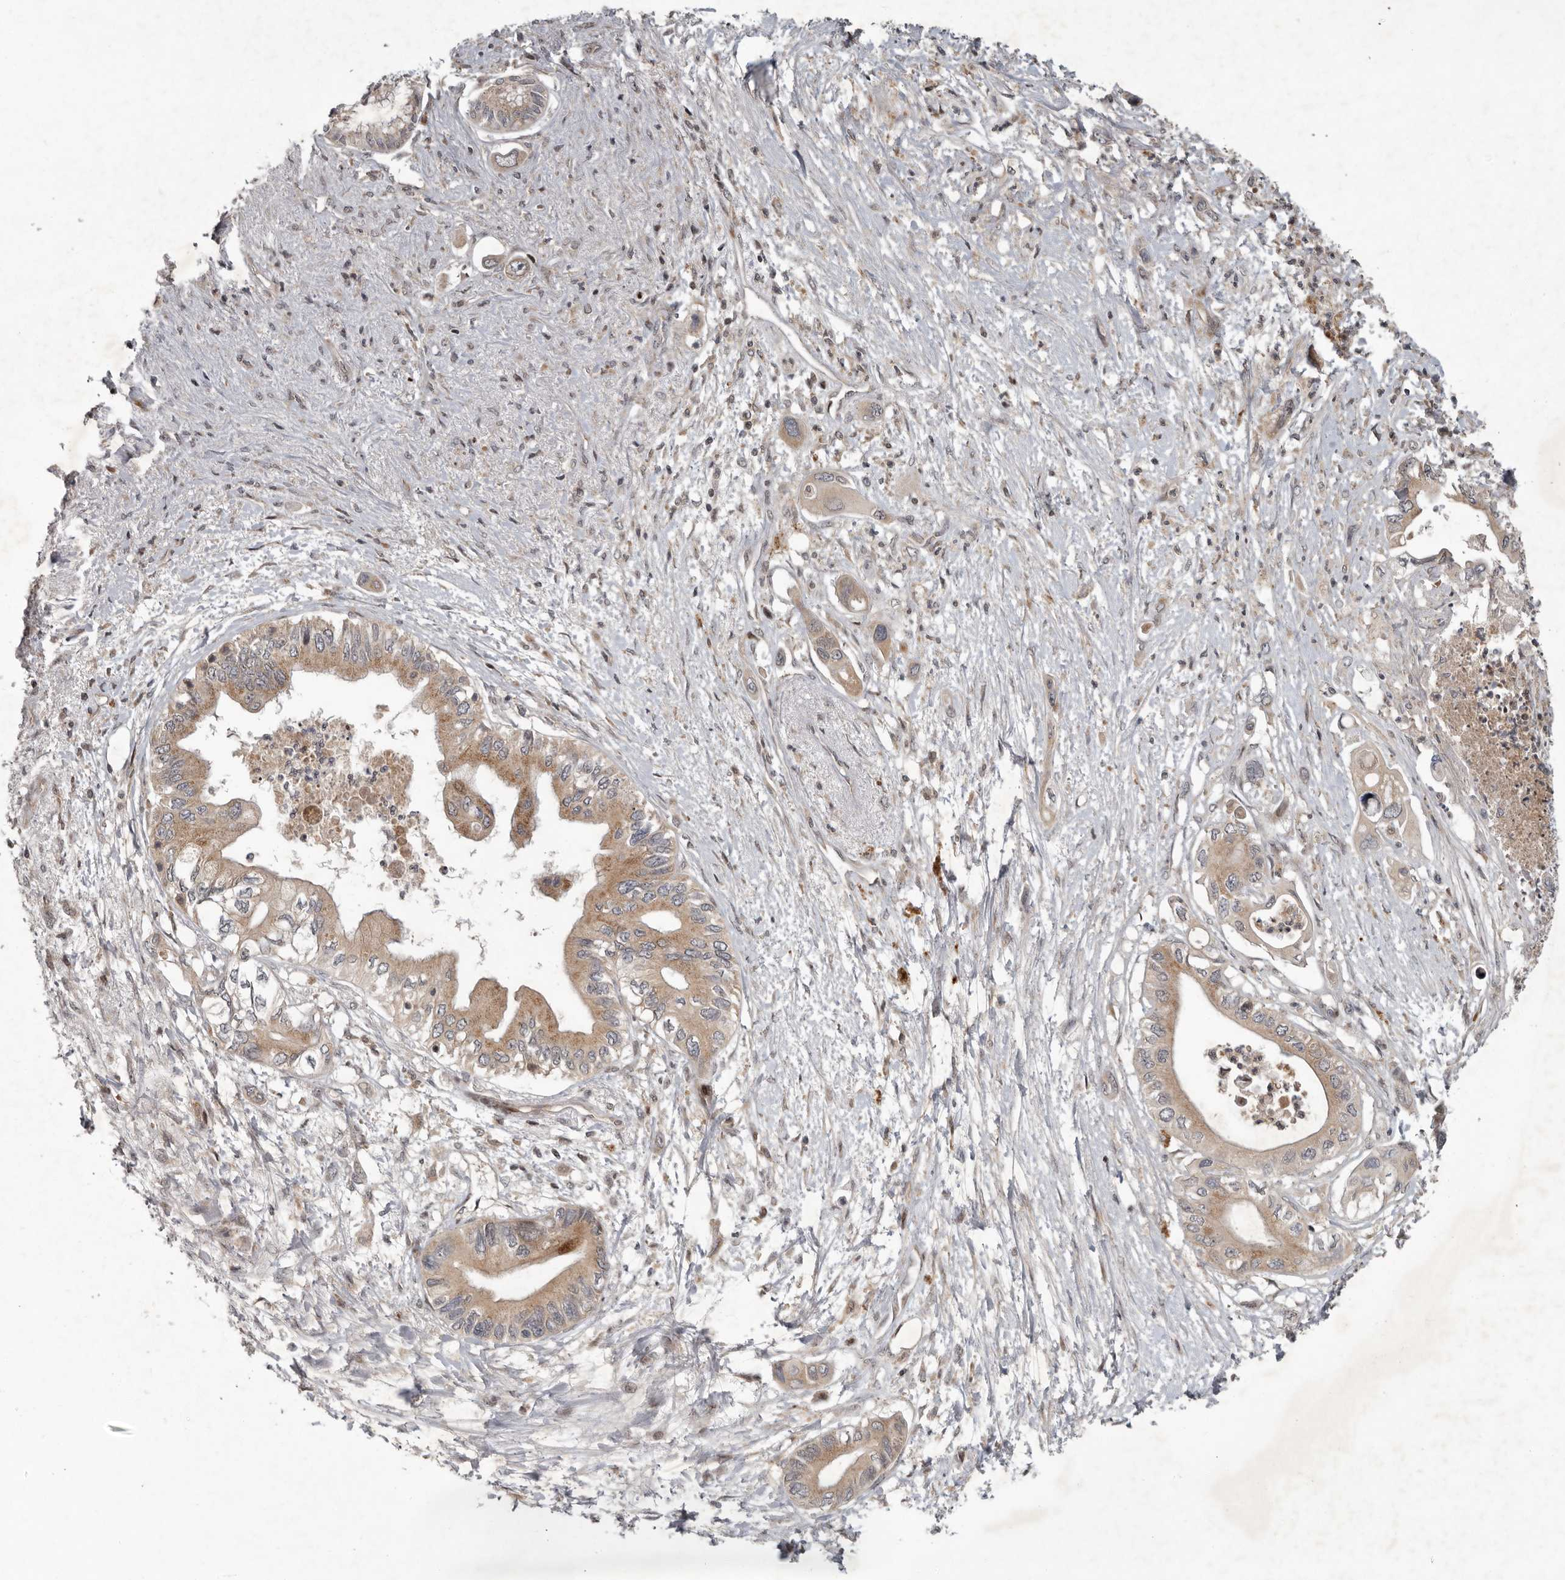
{"staining": {"intensity": "moderate", "quantity": ">75%", "location": "cytoplasmic/membranous"}, "tissue": "pancreatic cancer", "cell_type": "Tumor cells", "image_type": "cancer", "snomed": [{"axis": "morphology", "description": "Adenocarcinoma, NOS"}, {"axis": "topography", "description": "Pancreas"}], "caption": "Protein positivity by immunohistochemistry (IHC) displays moderate cytoplasmic/membranous staining in about >75% of tumor cells in adenocarcinoma (pancreatic).", "gene": "RABIF", "patient": {"sex": "male", "age": 66}}